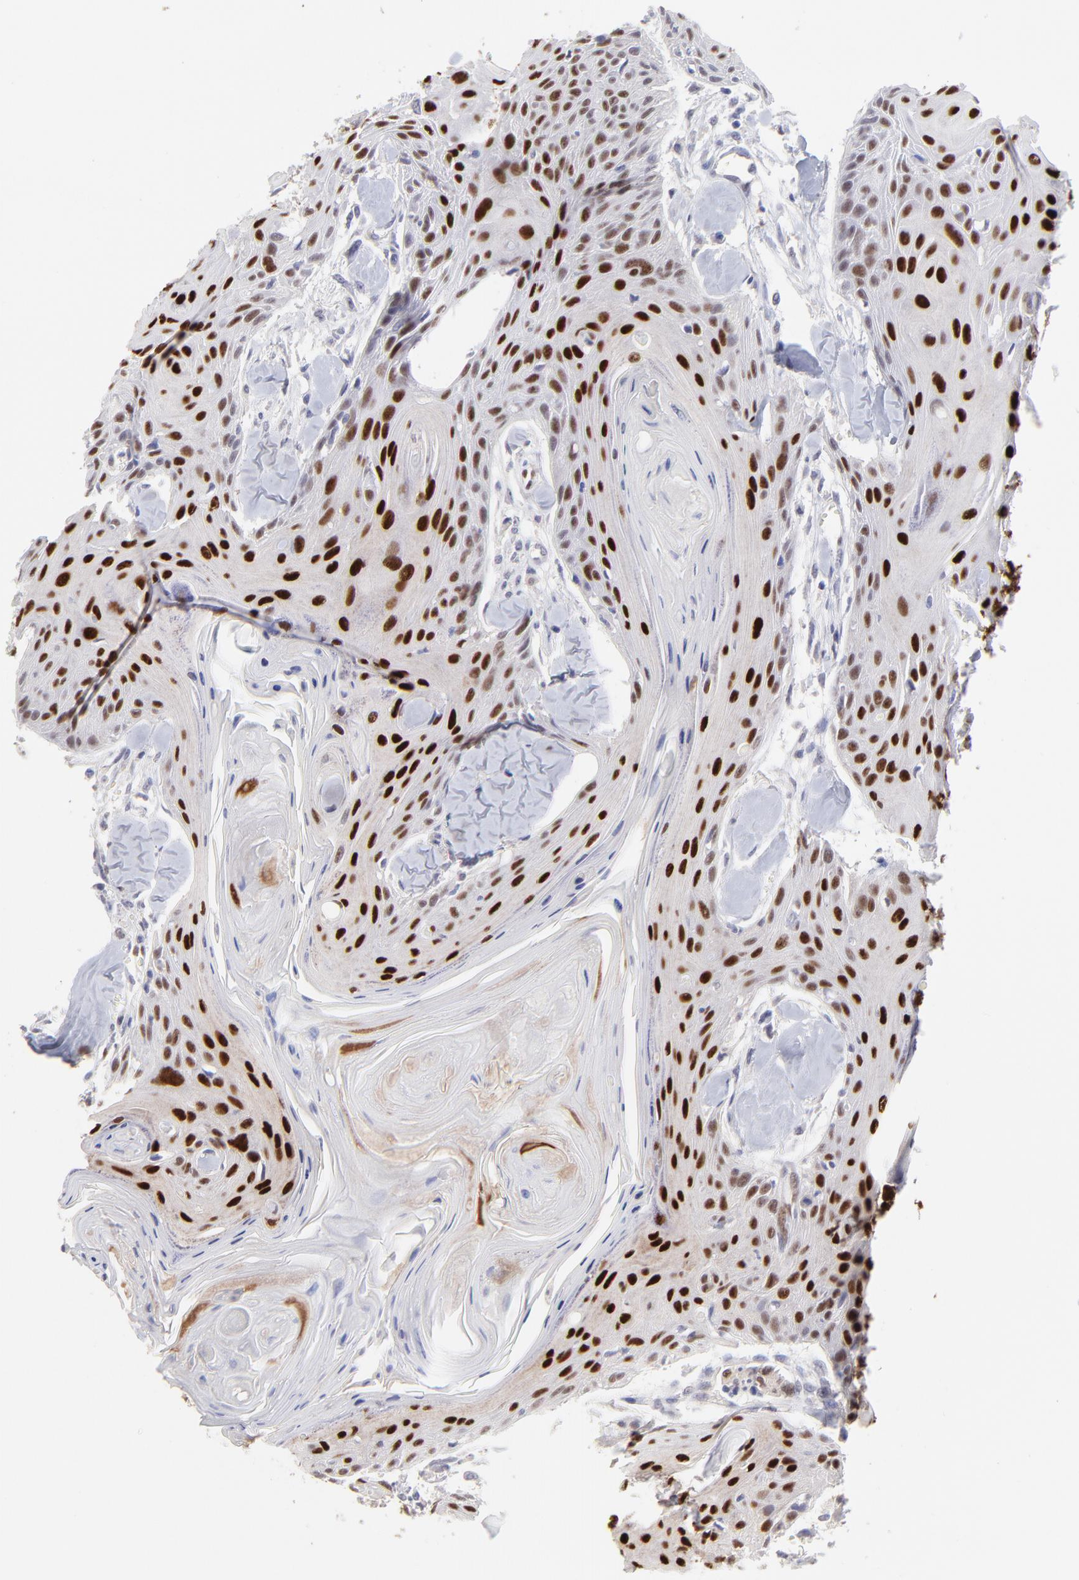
{"staining": {"intensity": "strong", "quantity": "25%-75%", "location": "nuclear"}, "tissue": "head and neck cancer", "cell_type": "Tumor cells", "image_type": "cancer", "snomed": [{"axis": "morphology", "description": "Squamous cell carcinoma, NOS"}, {"axis": "morphology", "description": "Squamous cell carcinoma, metastatic, NOS"}, {"axis": "topography", "description": "Lymph node"}, {"axis": "topography", "description": "Salivary gland"}, {"axis": "topography", "description": "Head-Neck"}], "caption": "This image demonstrates head and neck cancer (squamous cell carcinoma) stained with IHC to label a protein in brown. The nuclear of tumor cells show strong positivity for the protein. Nuclei are counter-stained blue.", "gene": "KLF4", "patient": {"sex": "female", "age": 74}}